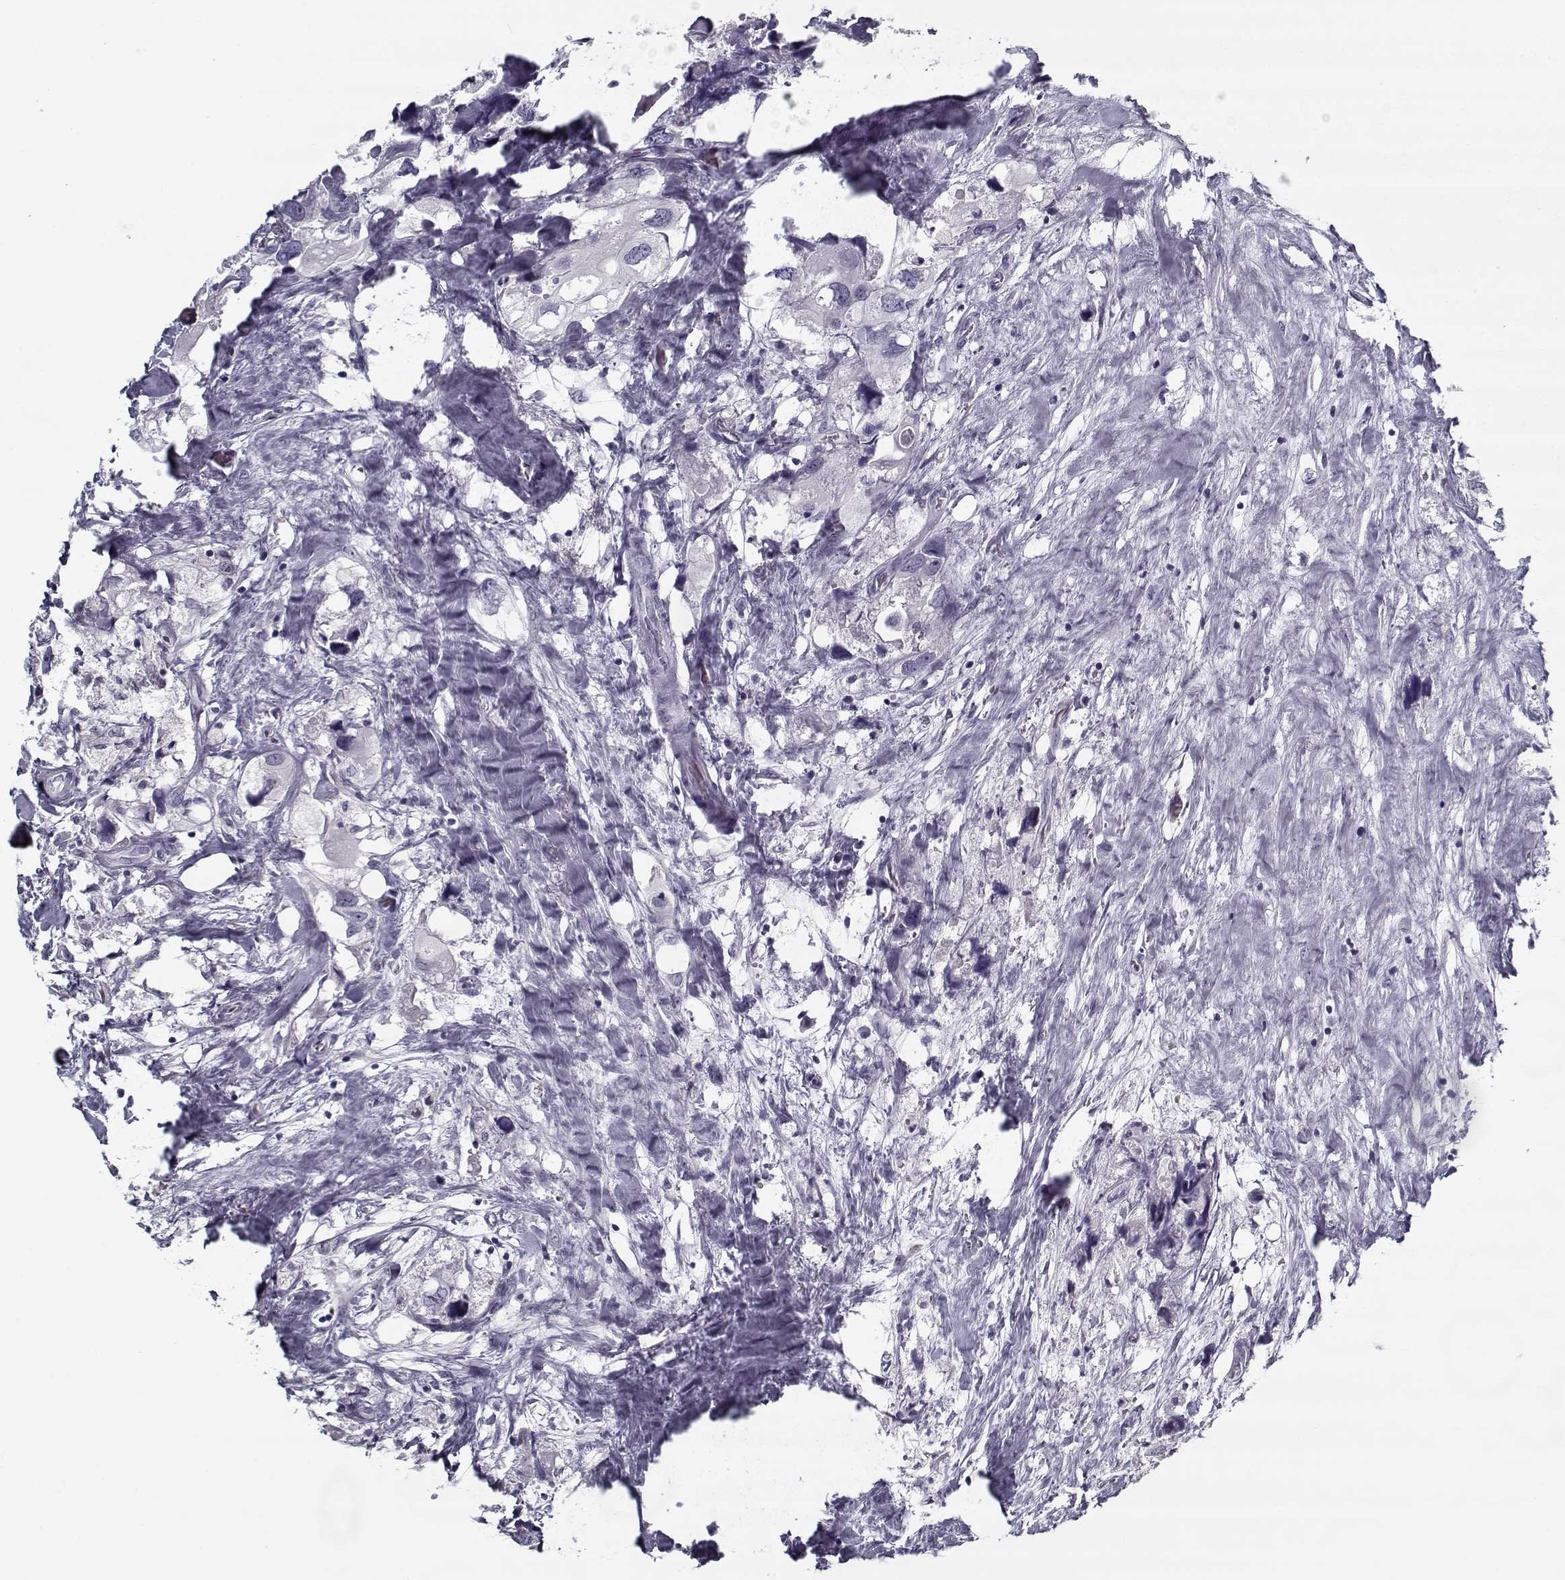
{"staining": {"intensity": "negative", "quantity": "none", "location": "none"}, "tissue": "urothelial cancer", "cell_type": "Tumor cells", "image_type": "cancer", "snomed": [{"axis": "morphology", "description": "Urothelial carcinoma, High grade"}, {"axis": "topography", "description": "Urinary bladder"}], "caption": "IHC histopathology image of human high-grade urothelial carcinoma stained for a protein (brown), which exhibits no staining in tumor cells.", "gene": "RNF32", "patient": {"sex": "male", "age": 59}}